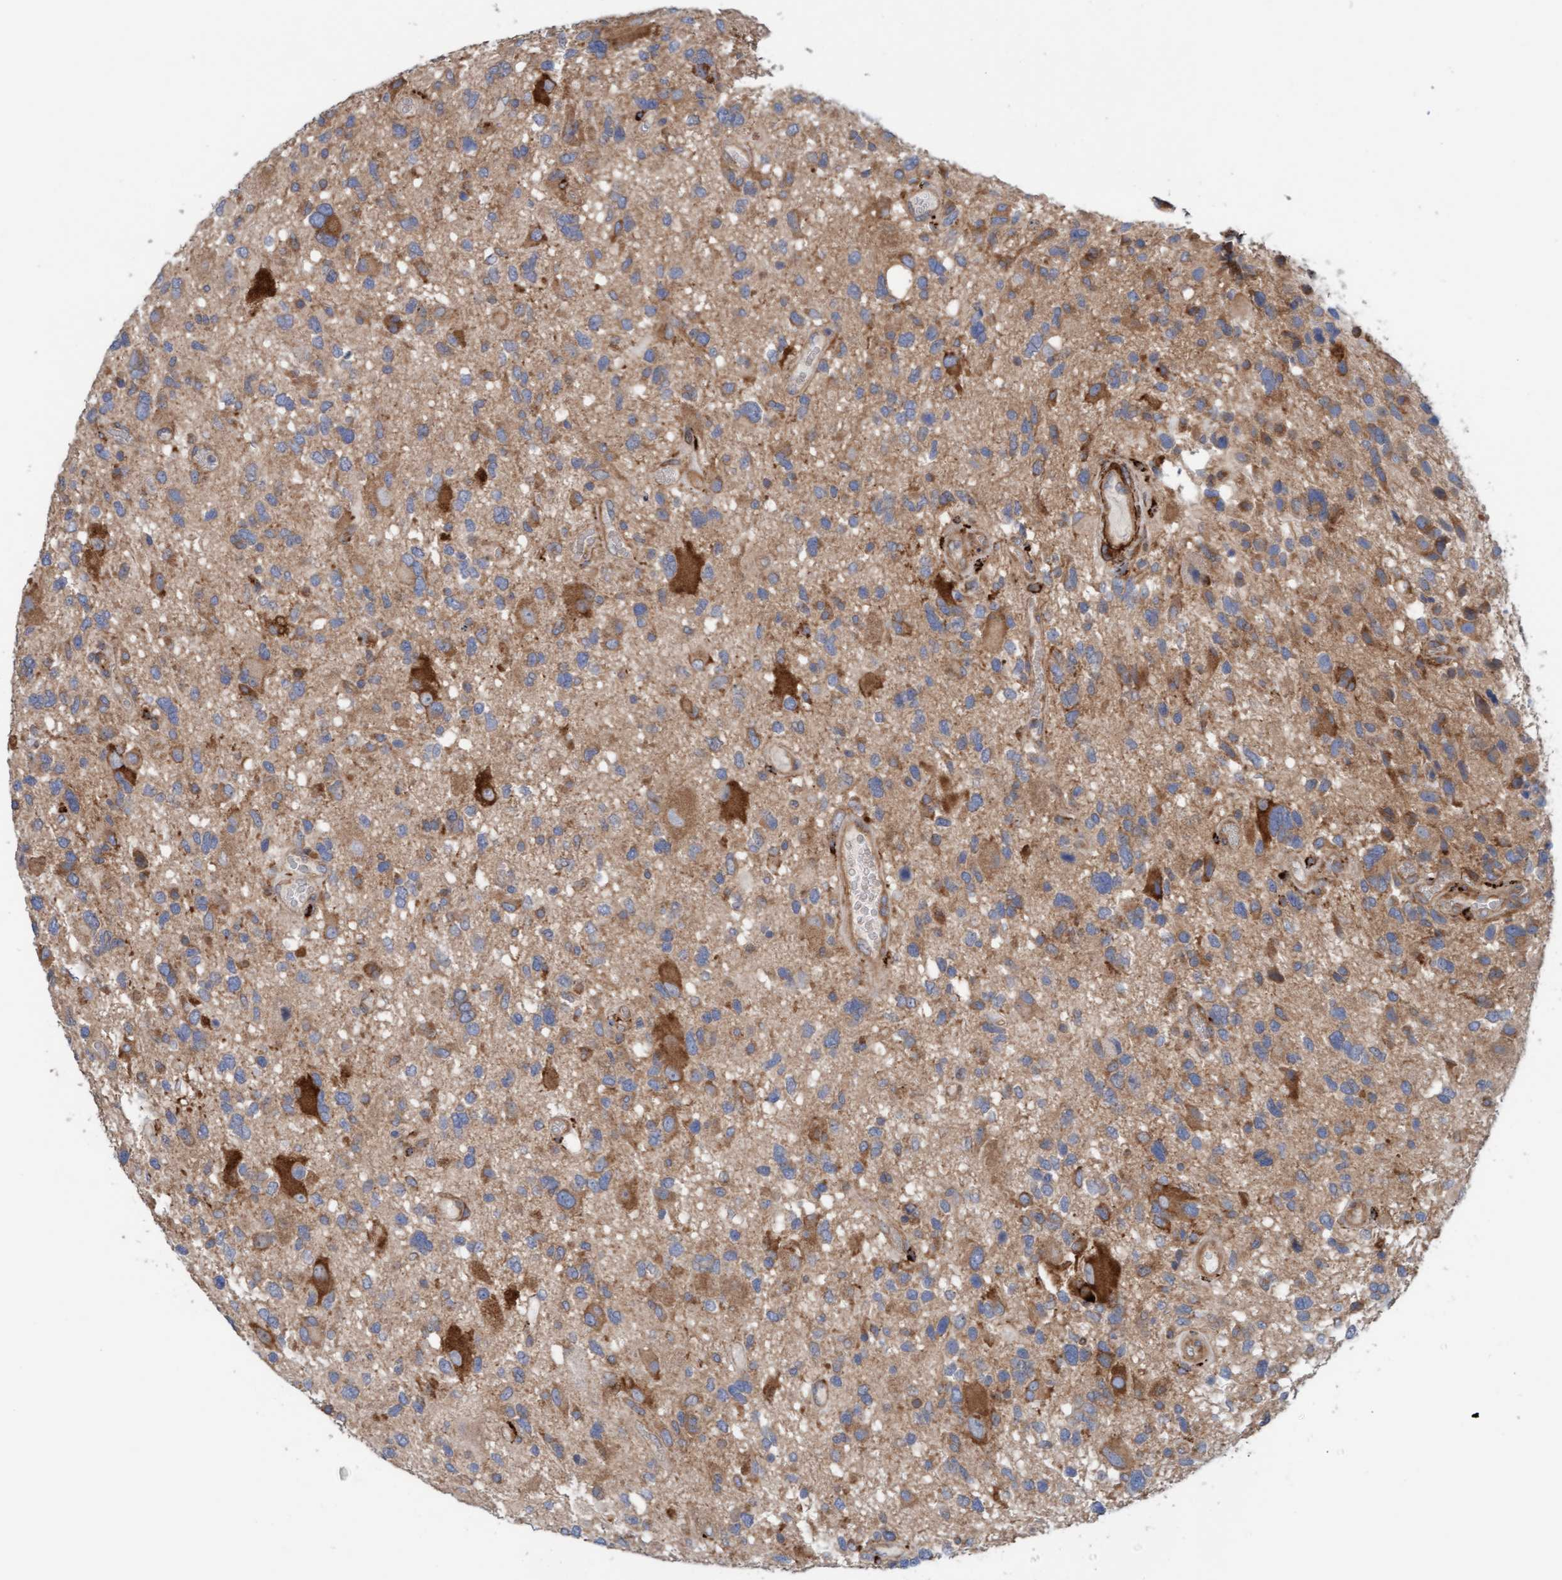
{"staining": {"intensity": "moderate", "quantity": "<25%", "location": "cytoplasmic/membranous"}, "tissue": "glioma", "cell_type": "Tumor cells", "image_type": "cancer", "snomed": [{"axis": "morphology", "description": "Glioma, malignant, High grade"}, {"axis": "topography", "description": "Brain"}], "caption": "Protein expression analysis of human glioma reveals moderate cytoplasmic/membranous staining in approximately <25% of tumor cells. (brown staining indicates protein expression, while blue staining denotes nuclei).", "gene": "CDK5RAP3", "patient": {"sex": "male", "age": 33}}